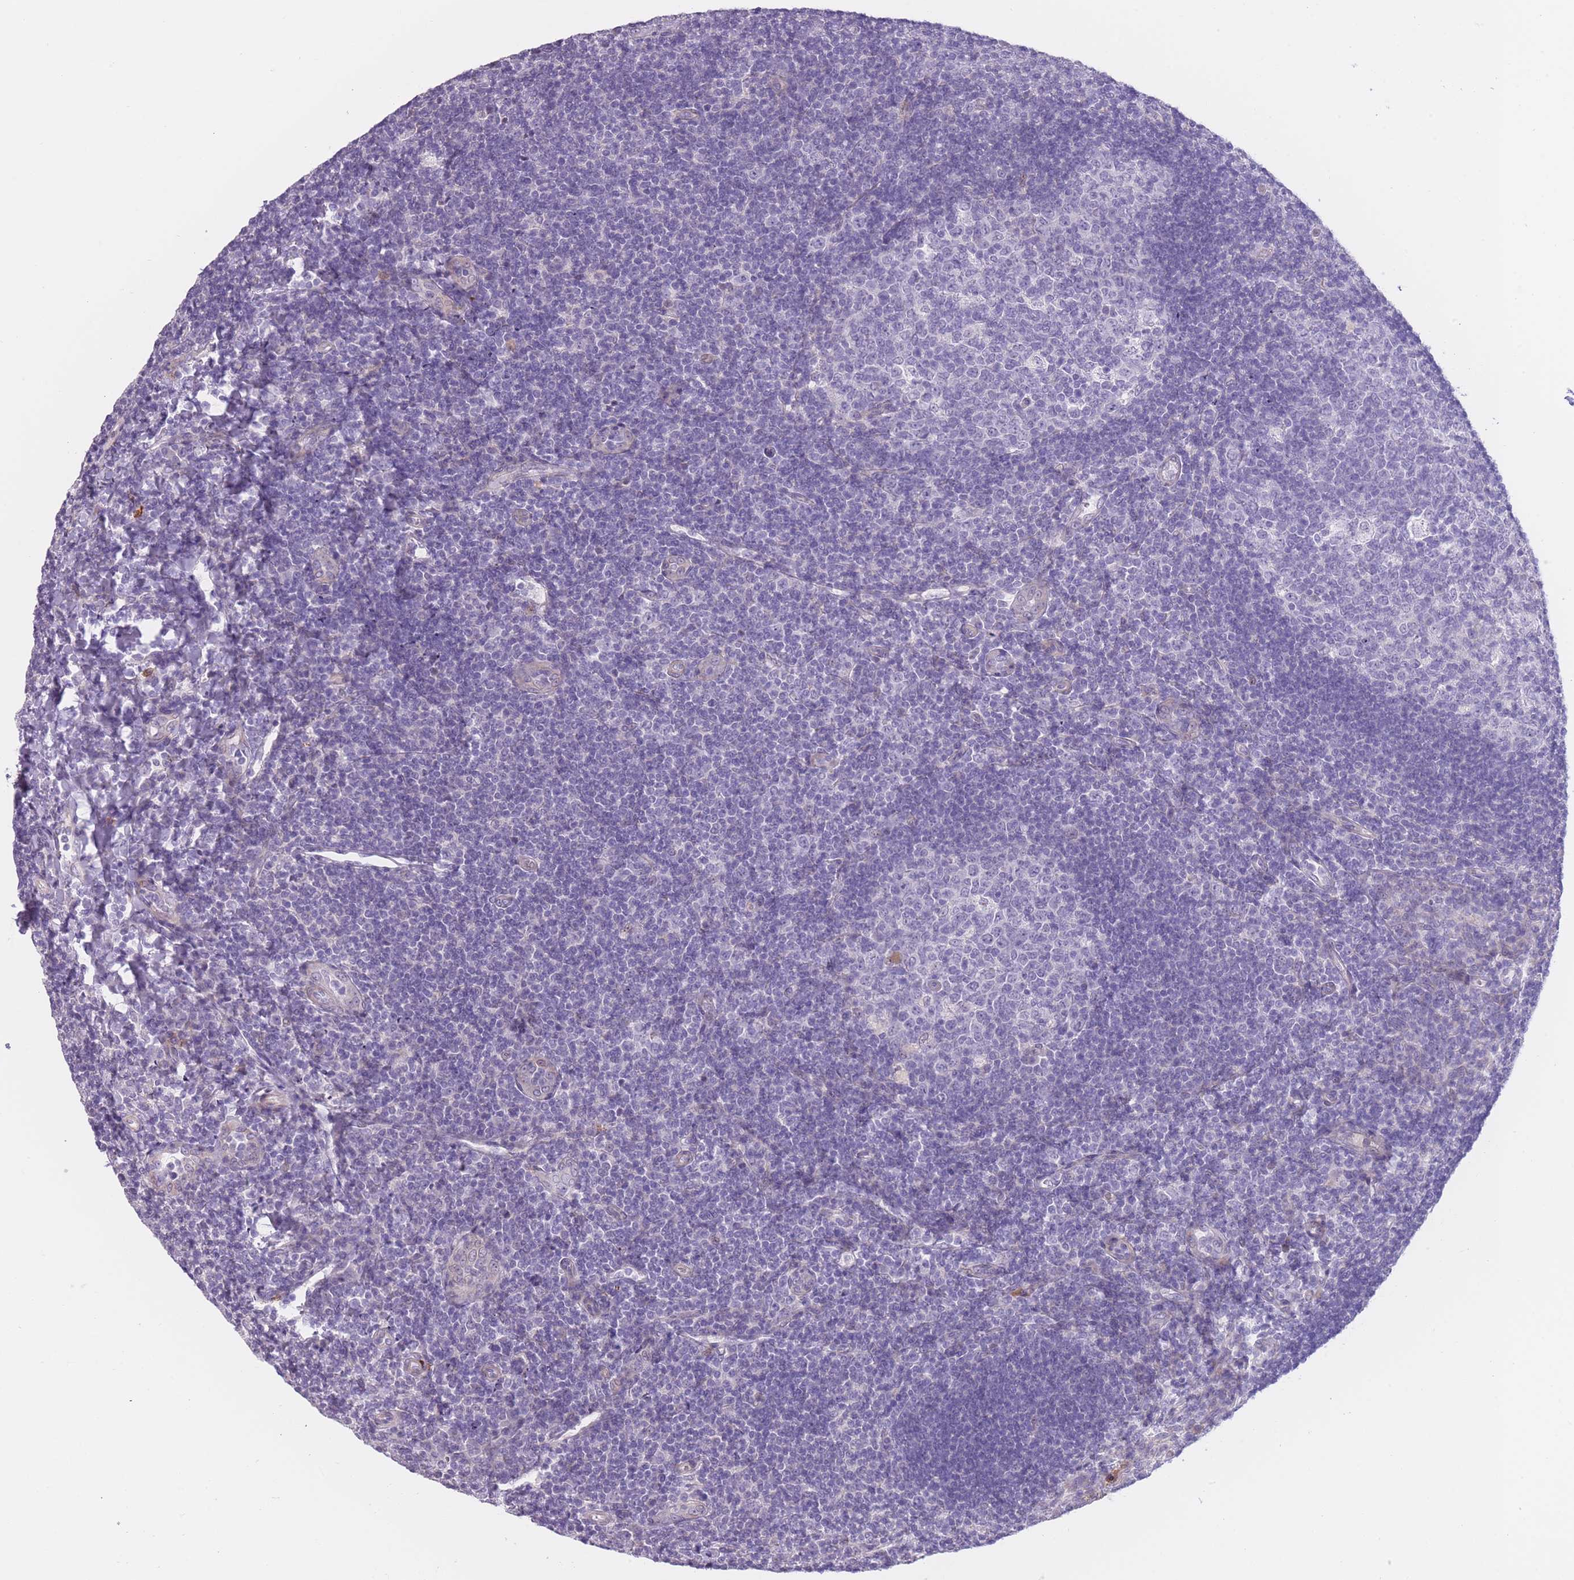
{"staining": {"intensity": "negative", "quantity": "none", "location": "none"}, "tissue": "tonsil", "cell_type": "Germinal center cells", "image_type": "normal", "snomed": [{"axis": "morphology", "description": "Normal tissue, NOS"}, {"axis": "topography", "description": "Tonsil"}], "caption": "Immunohistochemistry micrograph of benign tonsil: human tonsil stained with DAB reveals no significant protein expression in germinal center cells.", "gene": "IMPG1", "patient": {"sex": "male", "age": 17}}